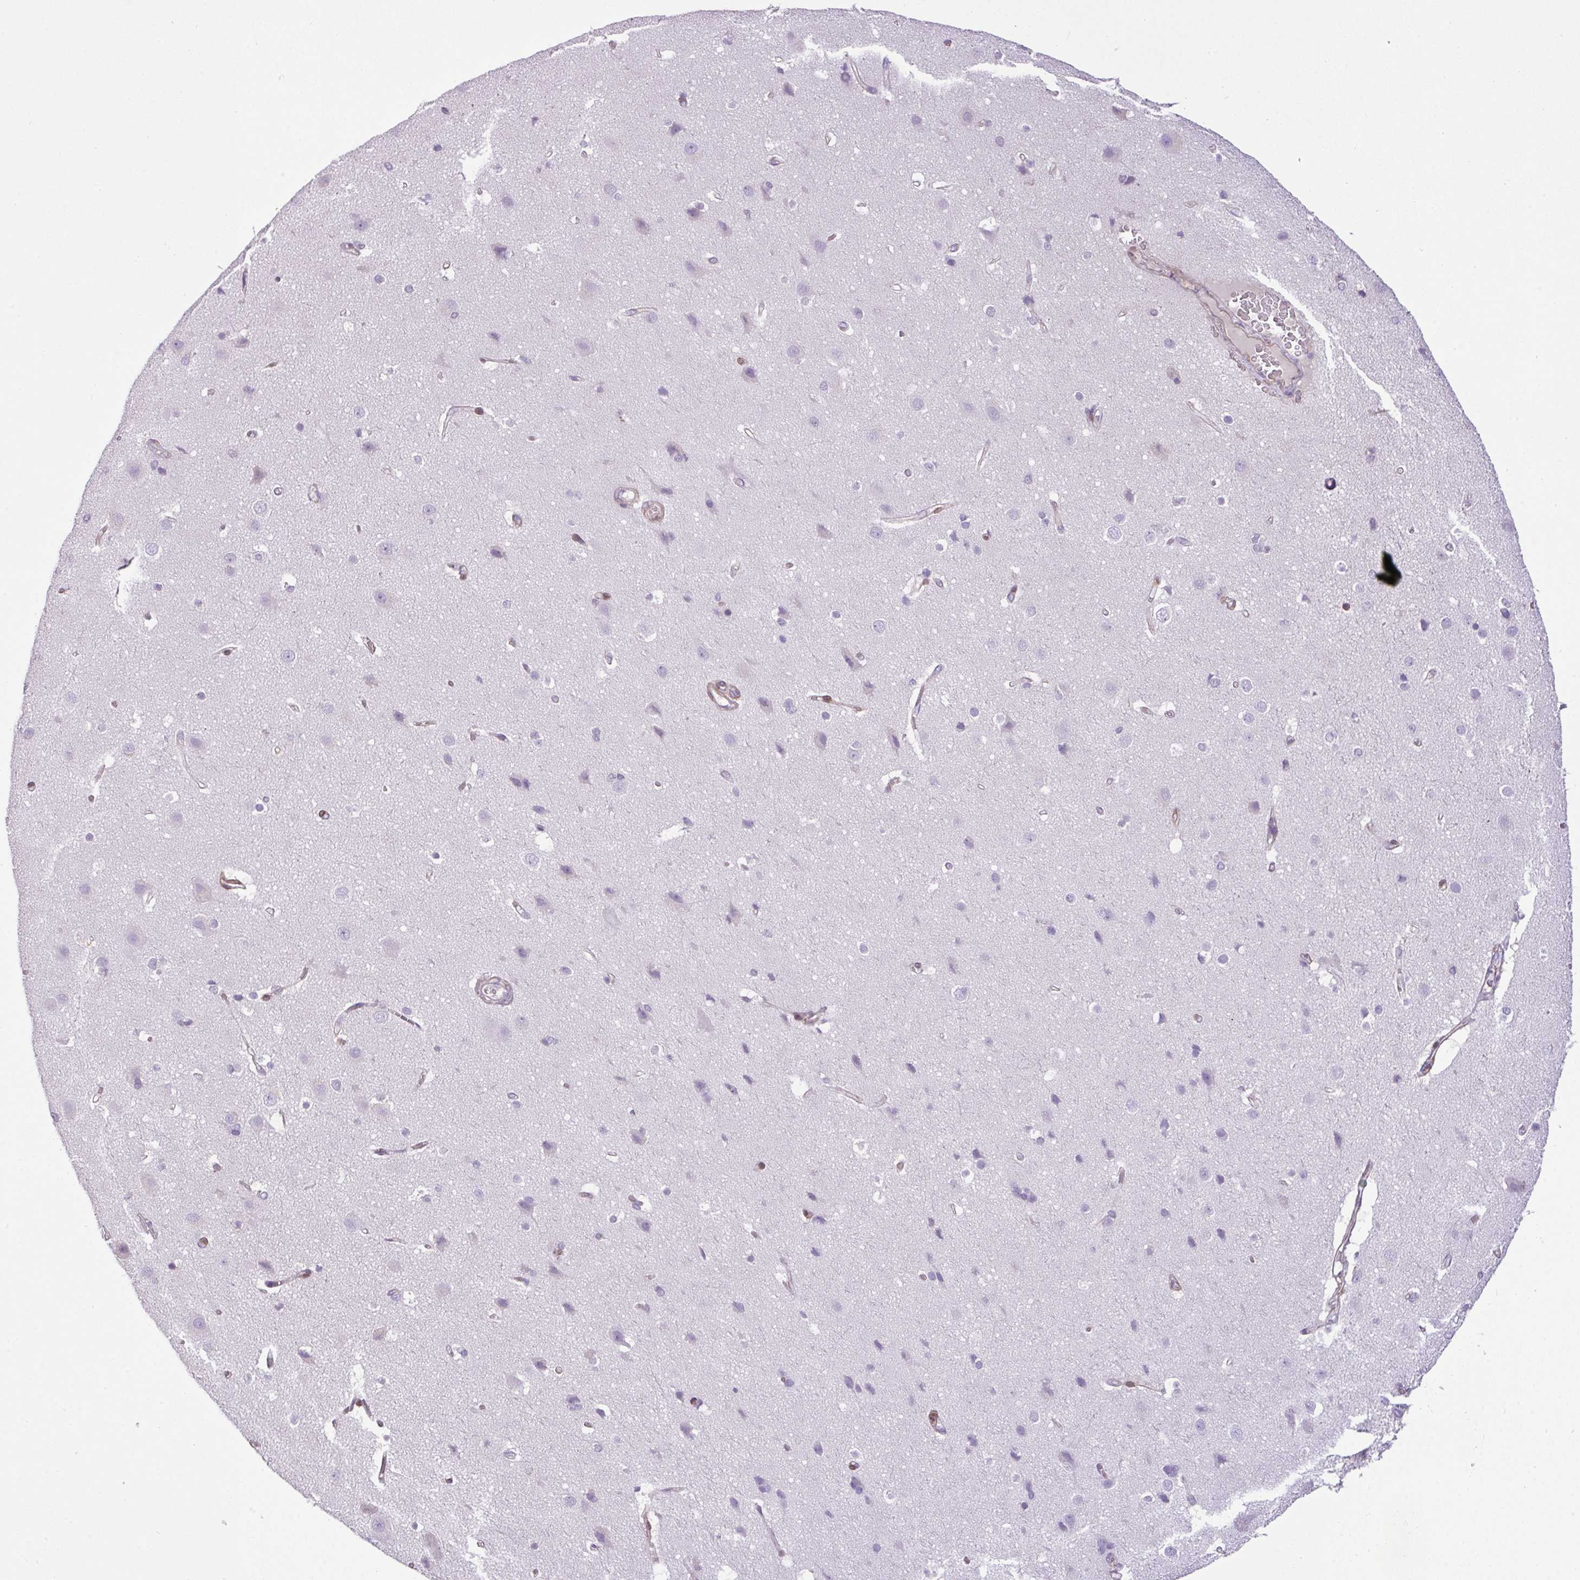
{"staining": {"intensity": "weak", "quantity": "<25%", "location": "cytoplasmic/membranous"}, "tissue": "cerebral cortex", "cell_type": "Endothelial cells", "image_type": "normal", "snomed": [{"axis": "morphology", "description": "Normal tissue, NOS"}, {"axis": "topography", "description": "Cerebral cortex"}], "caption": "This is an immunohistochemistry (IHC) micrograph of unremarkable human cerebral cortex. There is no positivity in endothelial cells.", "gene": "PARD6G", "patient": {"sex": "male", "age": 37}}